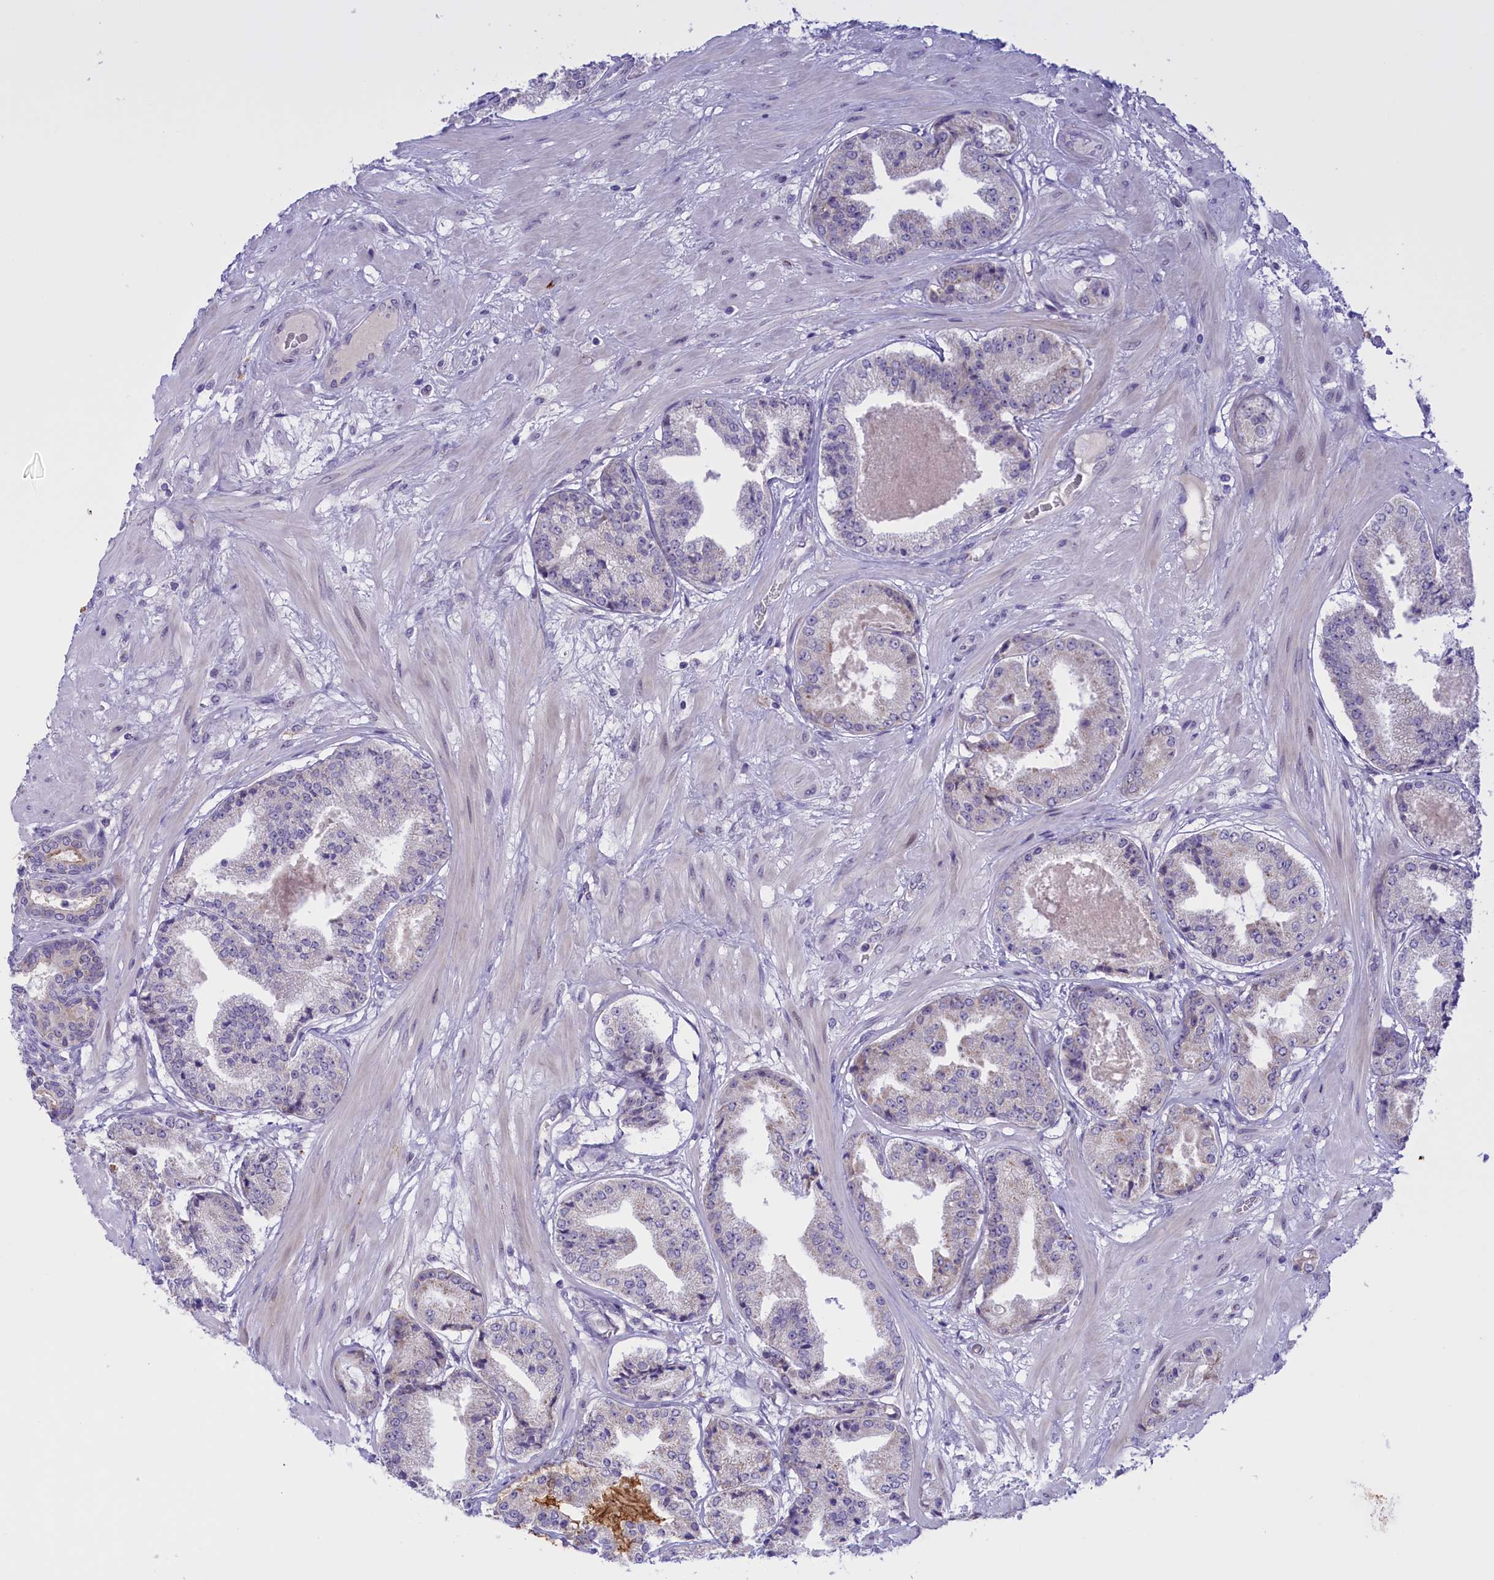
{"staining": {"intensity": "negative", "quantity": "none", "location": "none"}, "tissue": "prostate cancer", "cell_type": "Tumor cells", "image_type": "cancer", "snomed": [{"axis": "morphology", "description": "Adenocarcinoma, High grade"}, {"axis": "topography", "description": "Prostate"}], "caption": "The photomicrograph demonstrates no significant expression in tumor cells of prostate cancer.", "gene": "FAM149B1", "patient": {"sex": "male", "age": 63}}